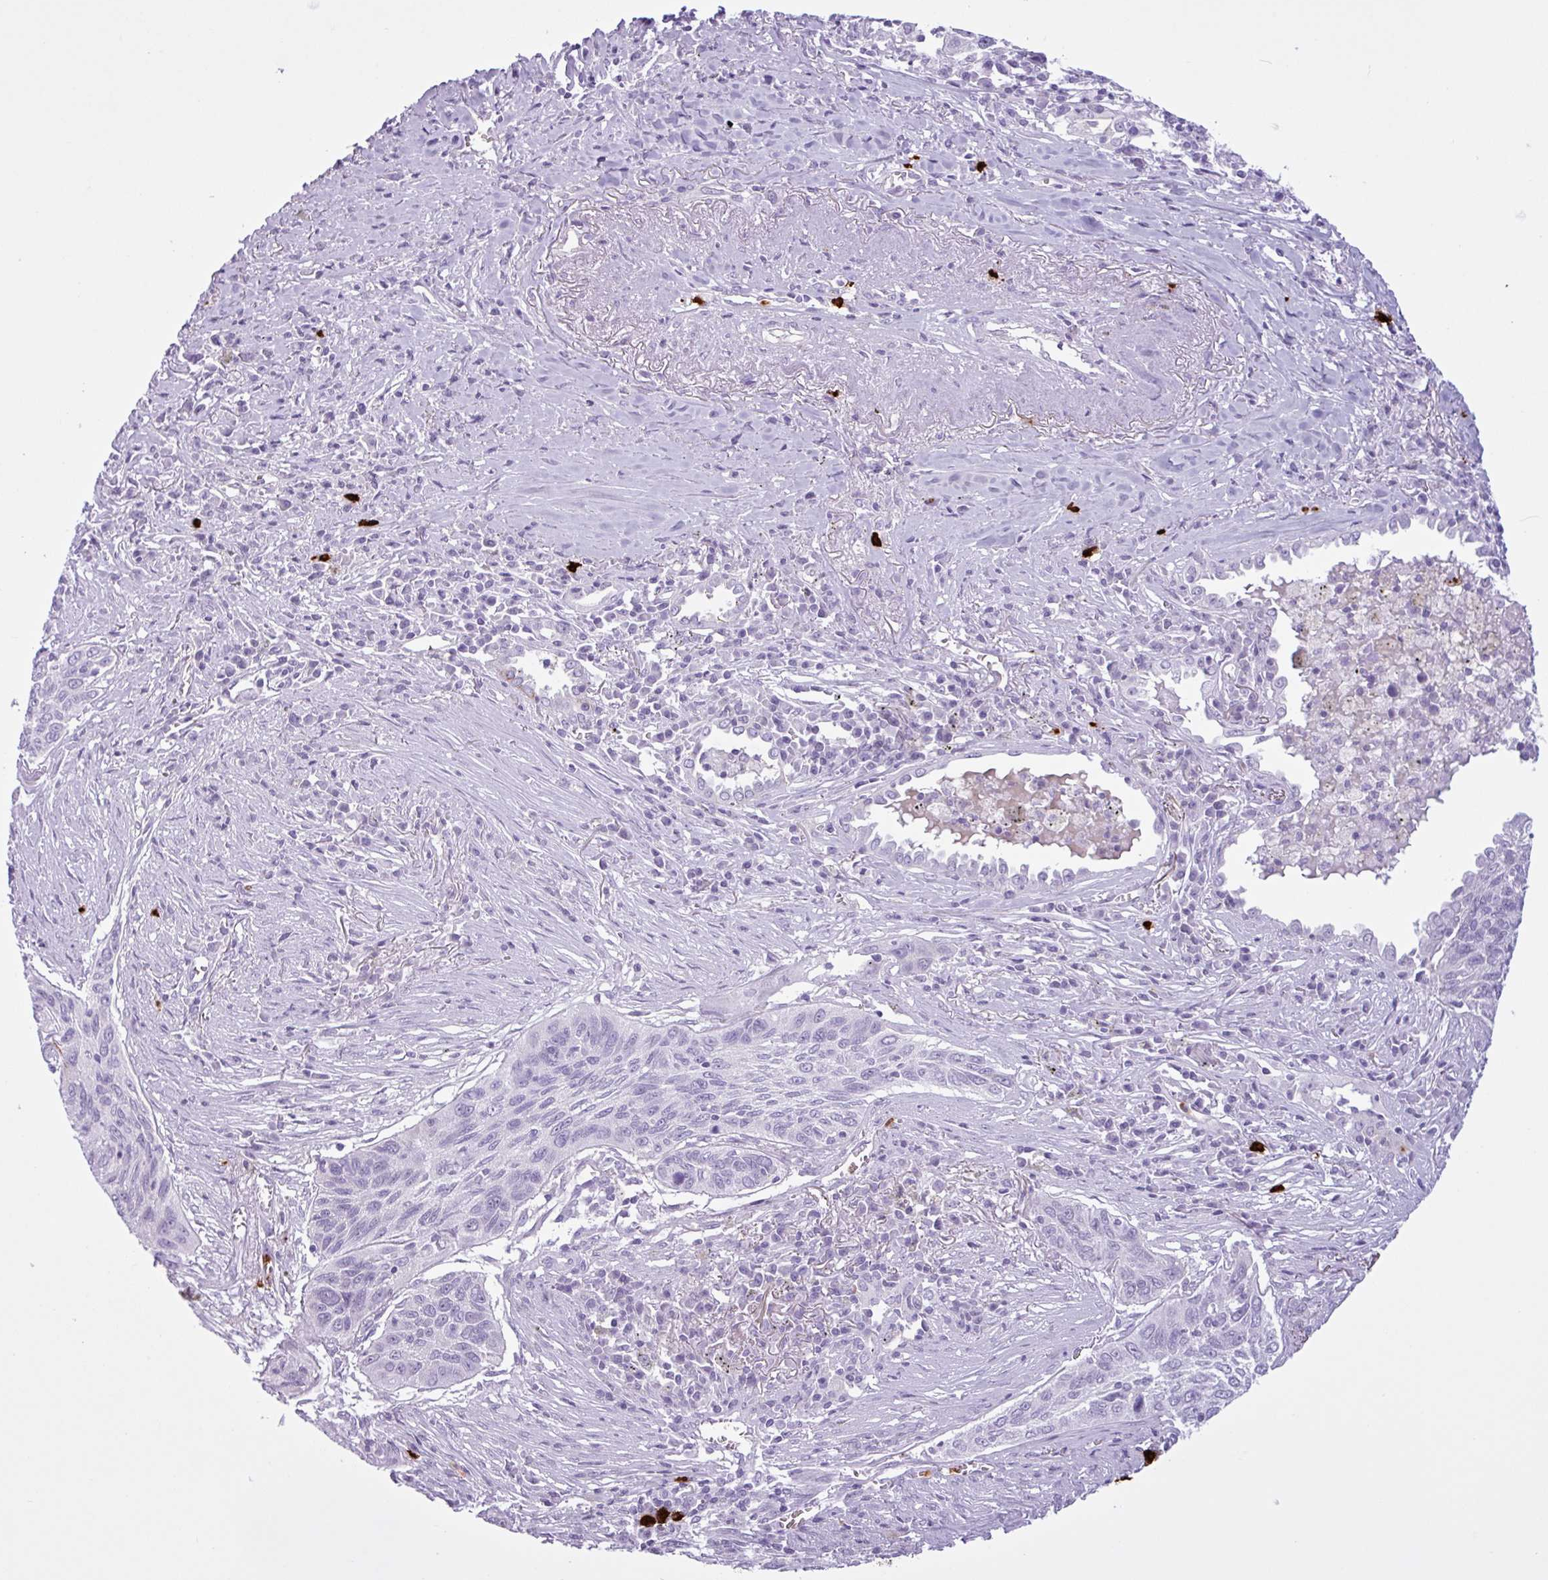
{"staining": {"intensity": "negative", "quantity": "none", "location": "none"}, "tissue": "lung cancer", "cell_type": "Tumor cells", "image_type": "cancer", "snomed": [{"axis": "morphology", "description": "Squamous cell carcinoma, NOS"}, {"axis": "topography", "description": "Lung"}], "caption": "Lung squamous cell carcinoma stained for a protein using immunohistochemistry shows no expression tumor cells.", "gene": "TMEM178A", "patient": {"sex": "female", "age": 66}}